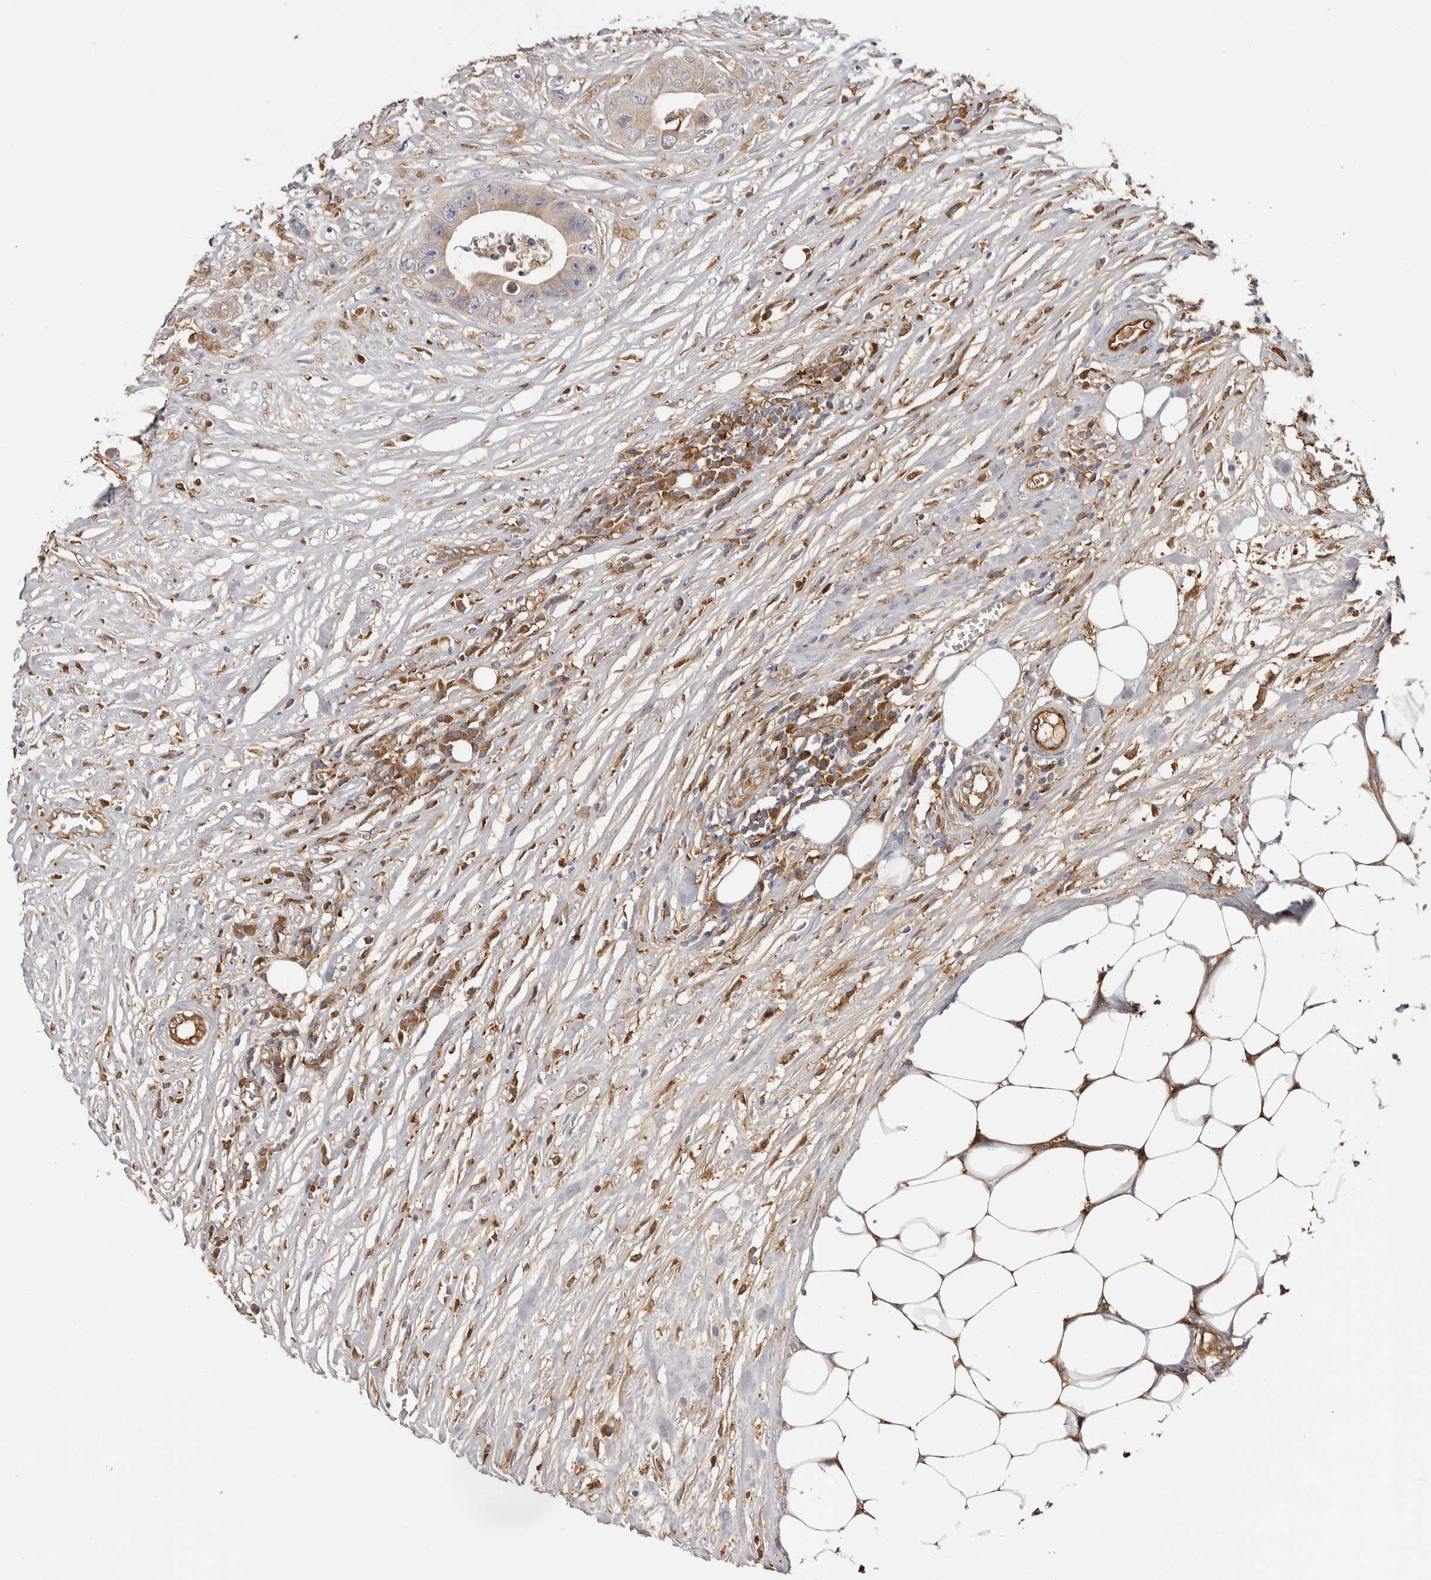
{"staining": {"intensity": "weak", "quantity": "<25%", "location": "cytoplasmic/membranous"}, "tissue": "colorectal cancer", "cell_type": "Tumor cells", "image_type": "cancer", "snomed": [{"axis": "morphology", "description": "Adenocarcinoma, NOS"}, {"axis": "topography", "description": "Colon"}], "caption": "Human adenocarcinoma (colorectal) stained for a protein using IHC shows no staining in tumor cells.", "gene": "LAP3", "patient": {"sex": "female", "age": 46}}